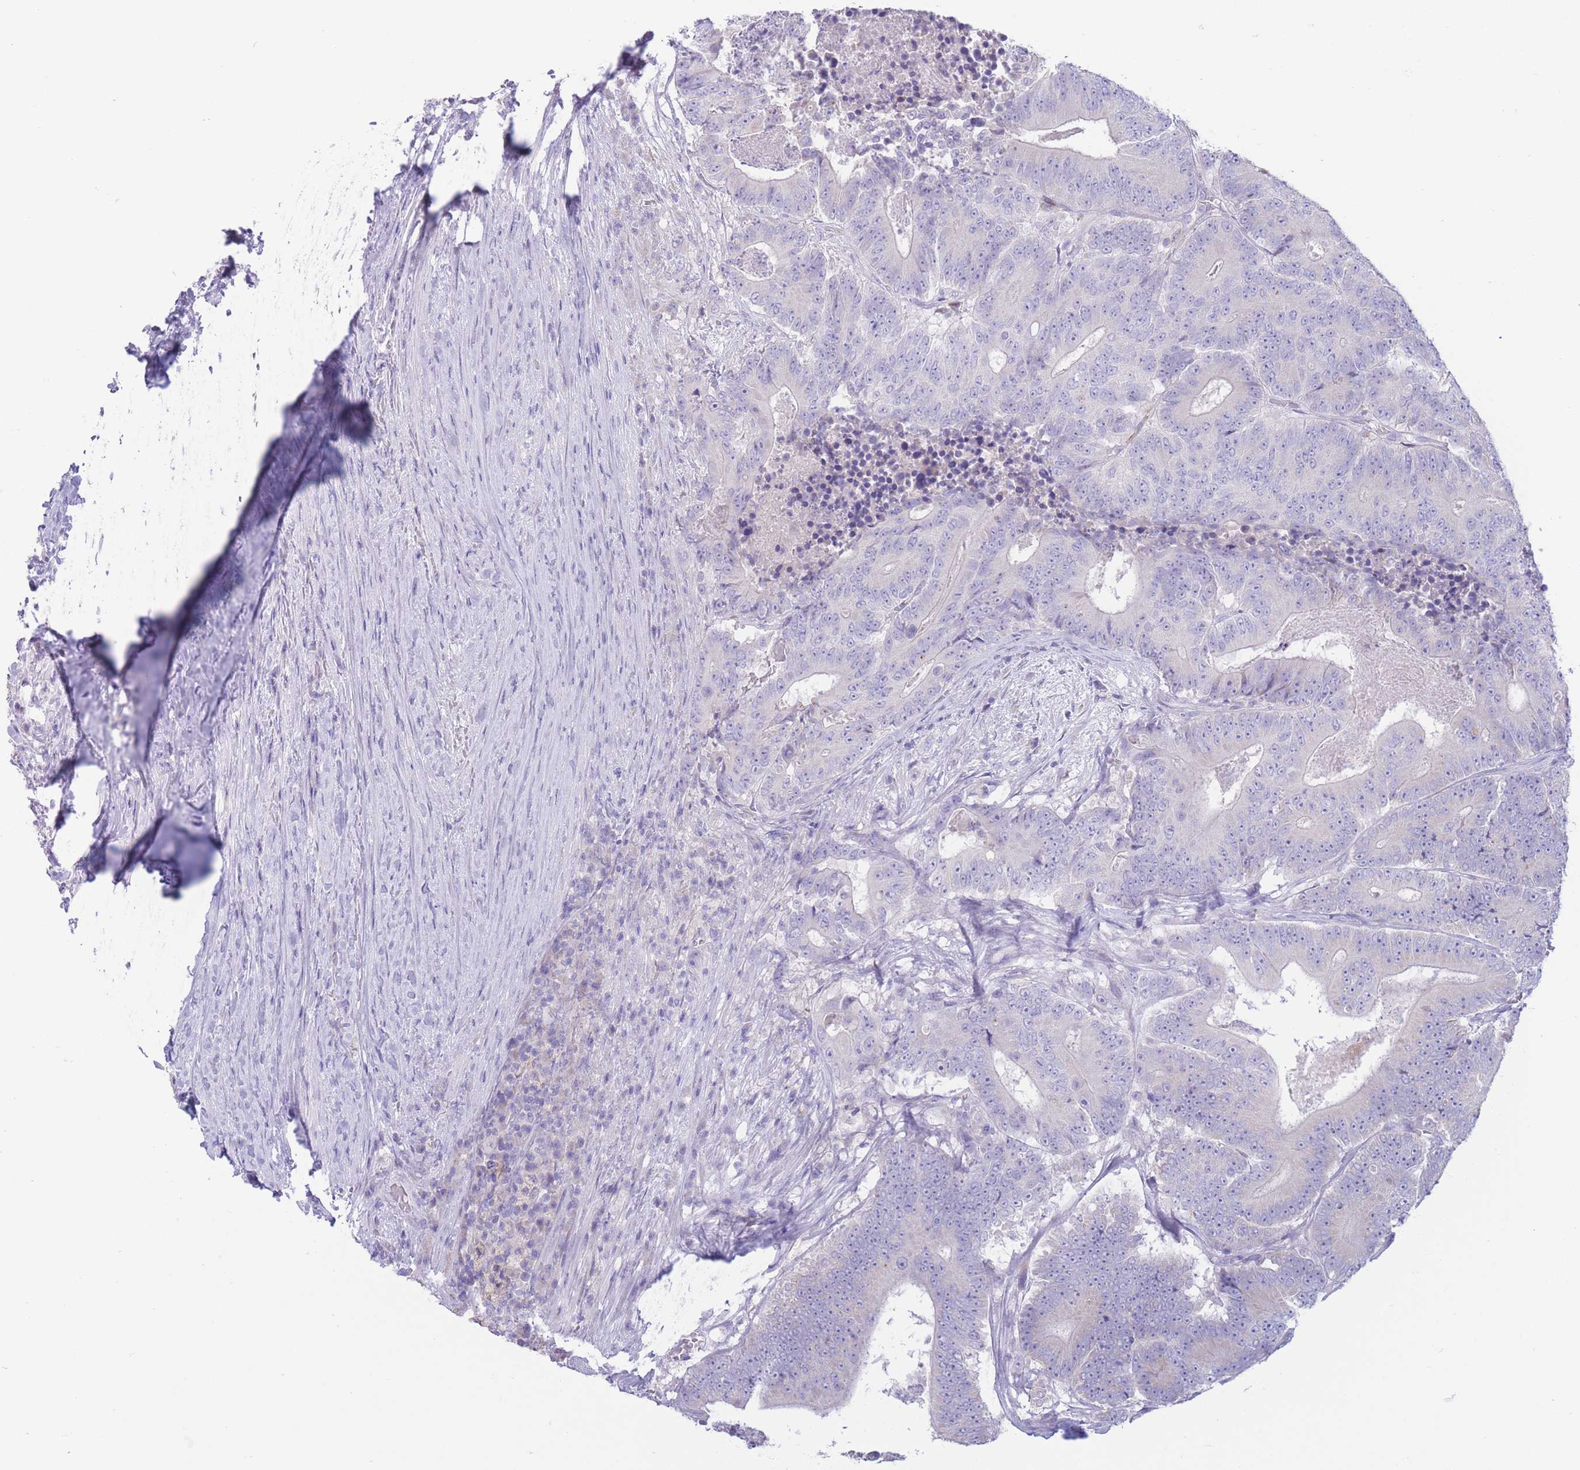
{"staining": {"intensity": "negative", "quantity": "none", "location": "none"}, "tissue": "colorectal cancer", "cell_type": "Tumor cells", "image_type": "cancer", "snomed": [{"axis": "morphology", "description": "Adenocarcinoma, NOS"}, {"axis": "topography", "description": "Colon"}], "caption": "Tumor cells are negative for brown protein staining in adenocarcinoma (colorectal). (Stains: DAB IHC with hematoxylin counter stain, Microscopy: brightfield microscopy at high magnification).", "gene": "FAH", "patient": {"sex": "male", "age": 83}}